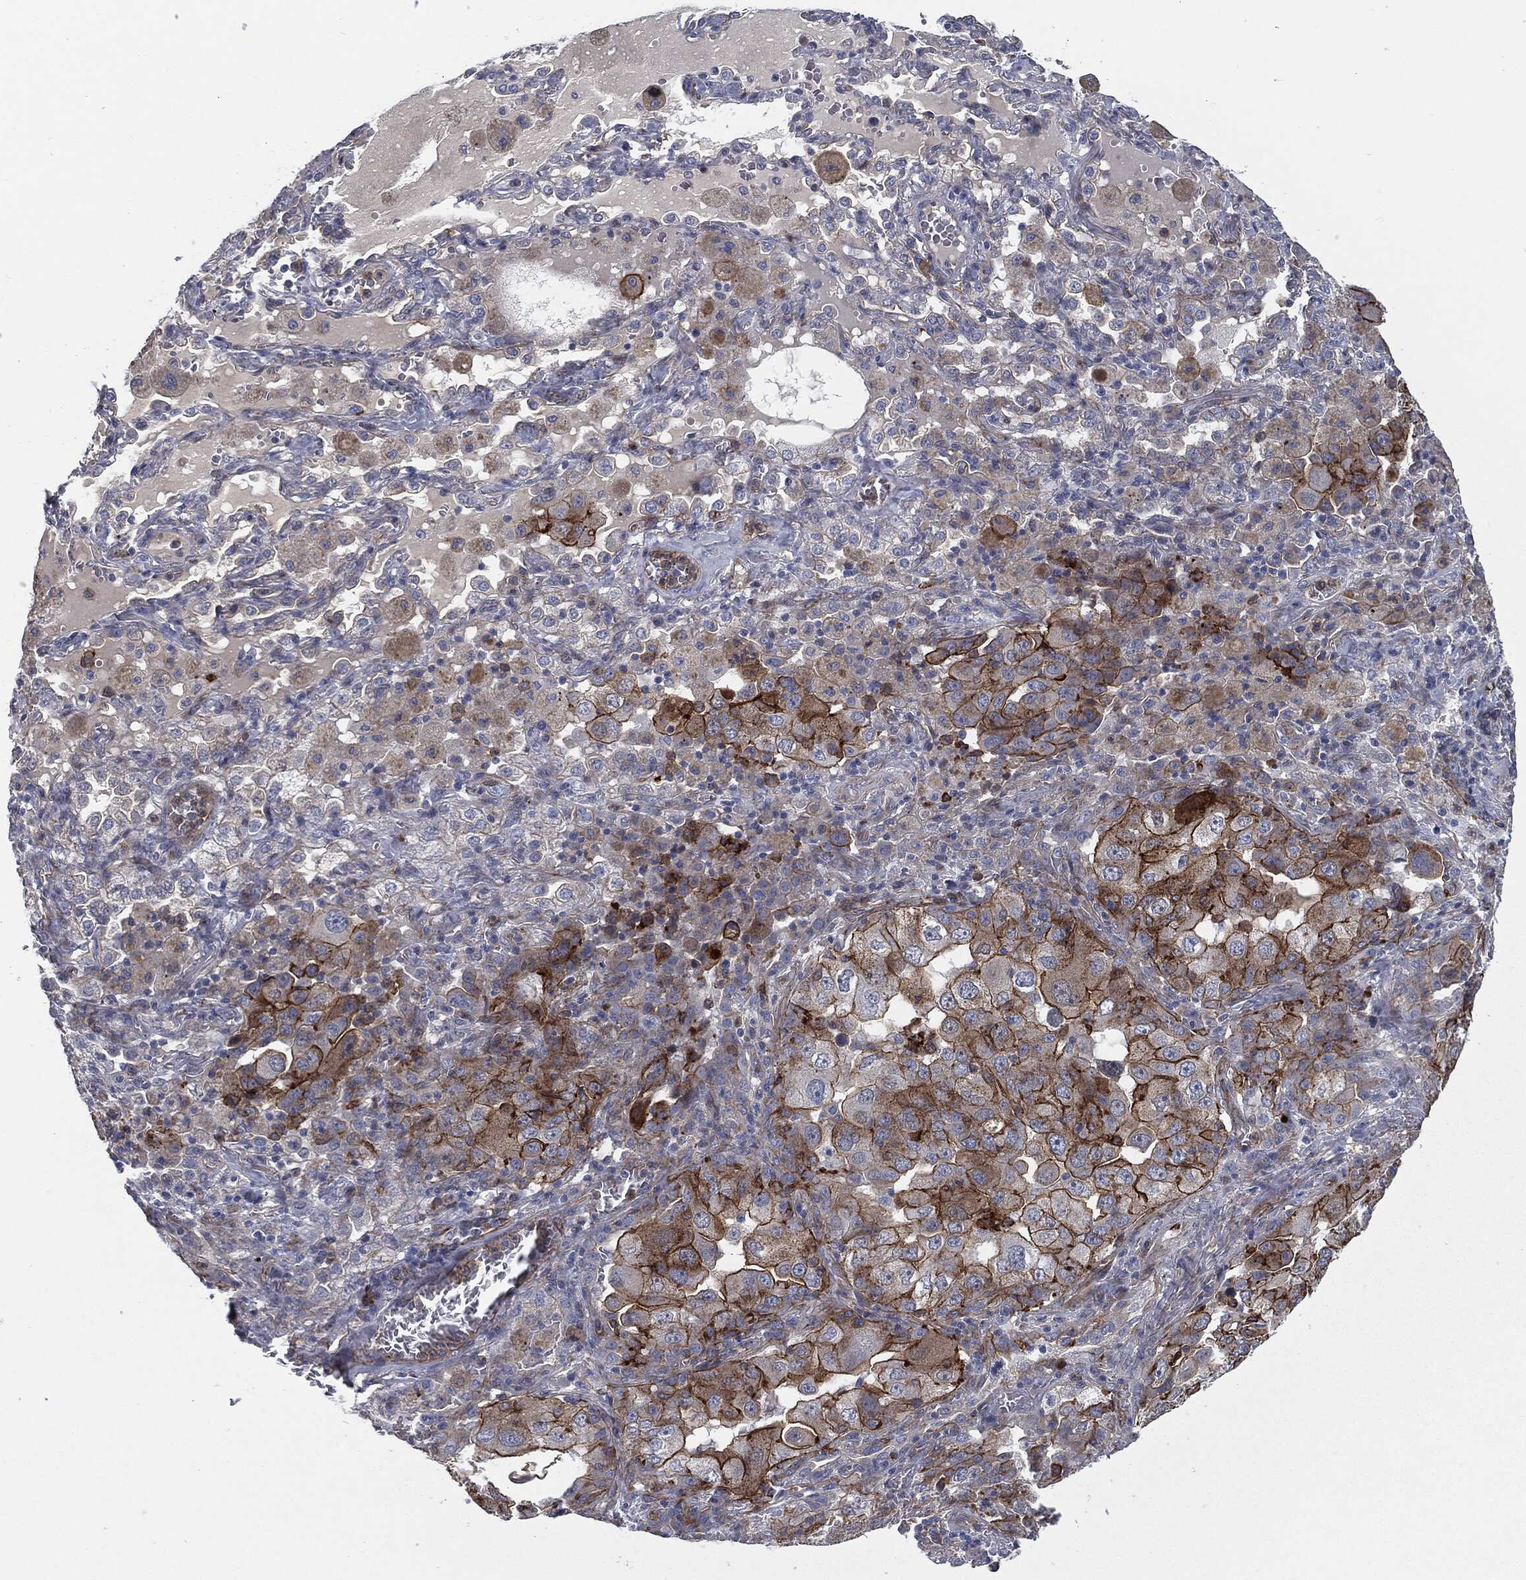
{"staining": {"intensity": "strong", "quantity": "25%-75%", "location": "cytoplasmic/membranous"}, "tissue": "lung cancer", "cell_type": "Tumor cells", "image_type": "cancer", "snomed": [{"axis": "morphology", "description": "Adenocarcinoma, NOS"}, {"axis": "topography", "description": "Lung"}], "caption": "An image of human lung adenocarcinoma stained for a protein shows strong cytoplasmic/membranous brown staining in tumor cells. (DAB (3,3'-diaminobenzidine) IHC, brown staining for protein, blue staining for nuclei).", "gene": "SVIL", "patient": {"sex": "female", "age": 61}}